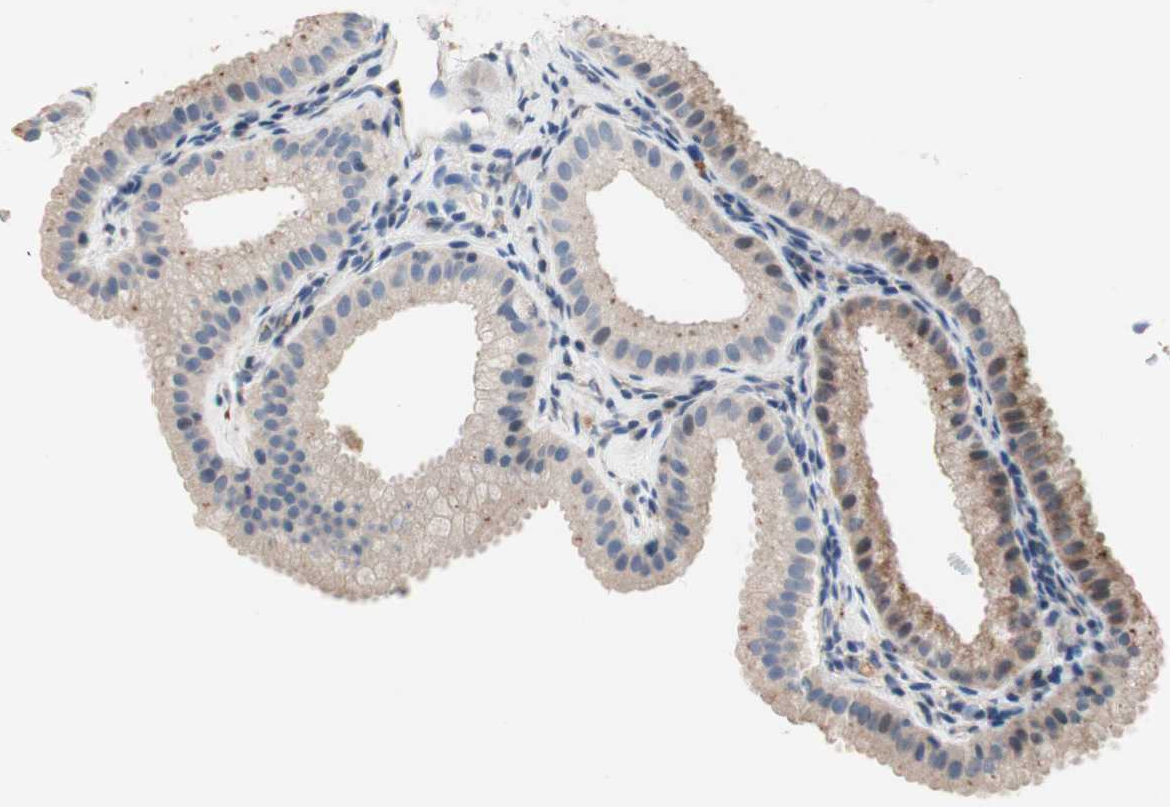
{"staining": {"intensity": "weak", "quantity": "25%-75%", "location": "cytoplasmic/membranous"}, "tissue": "gallbladder", "cell_type": "Glandular cells", "image_type": "normal", "snomed": [{"axis": "morphology", "description": "Normal tissue, NOS"}, {"axis": "topography", "description": "Gallbladder"}], "caption": "Immunohistochemical staining of benign gallbladder displays 25%-75% levels of weak cytoplasmic/membranous protein expression in about 25%-75% of glandular cells.", "gene": "CDON", "patient": {"sex": "female", "age": 64}}